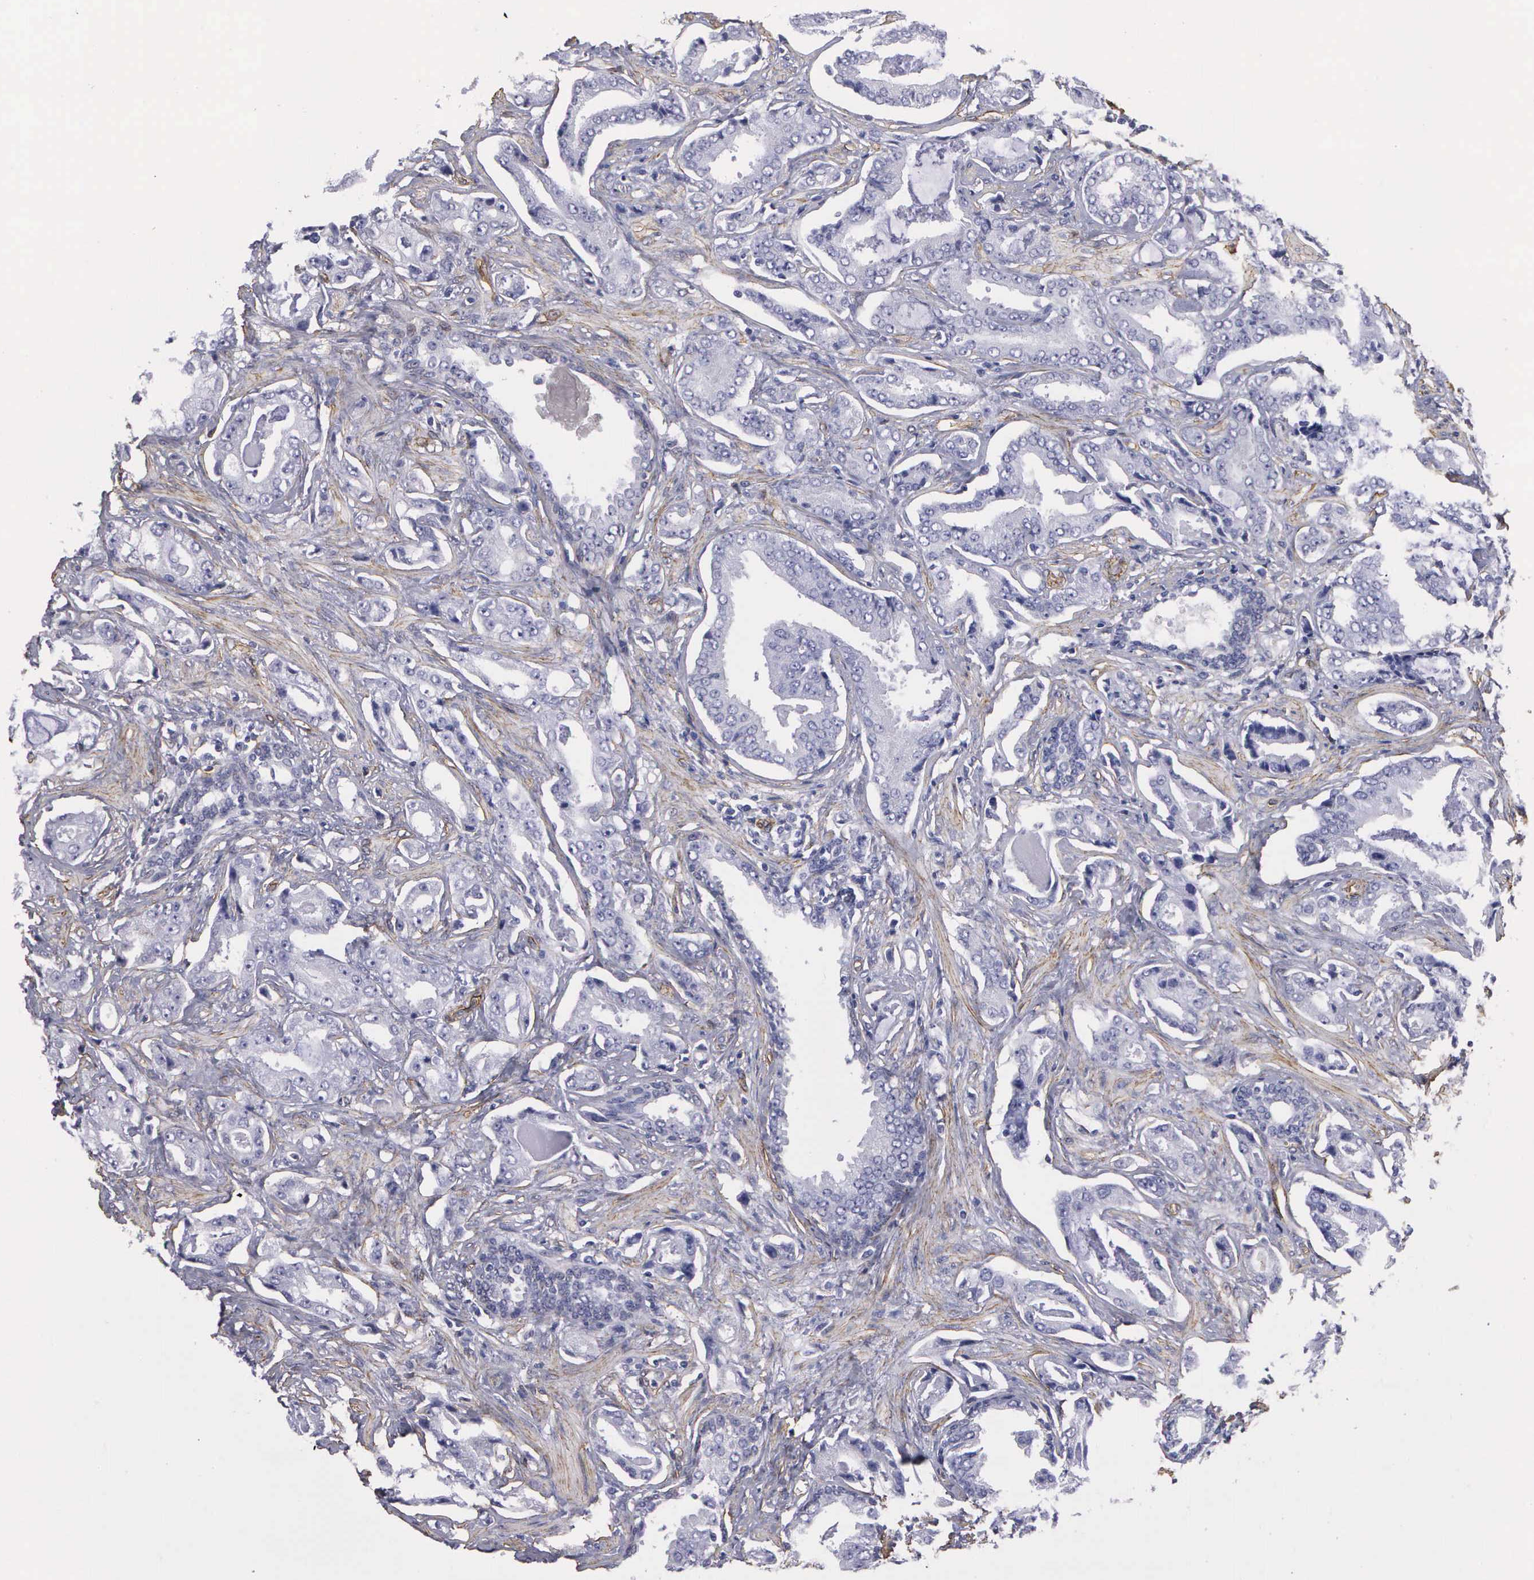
{"staining": {"intensity": "negative", "quantity": "none", "location": "none"}, "tissue": "prostate cancer", "cell_type": "Tumor cells", "image_type": "cancer", "snomed": [{"axis": "morphology", "description": "Adenocarcinoma, Low grade"}, {"axis": "topography", "description": "Prostate"}], "caption": "There is no significant staining in tumor cells of prostate cancer.", "gene": "MAGEB10", "patient": {"sex": "male", "age": 65}}